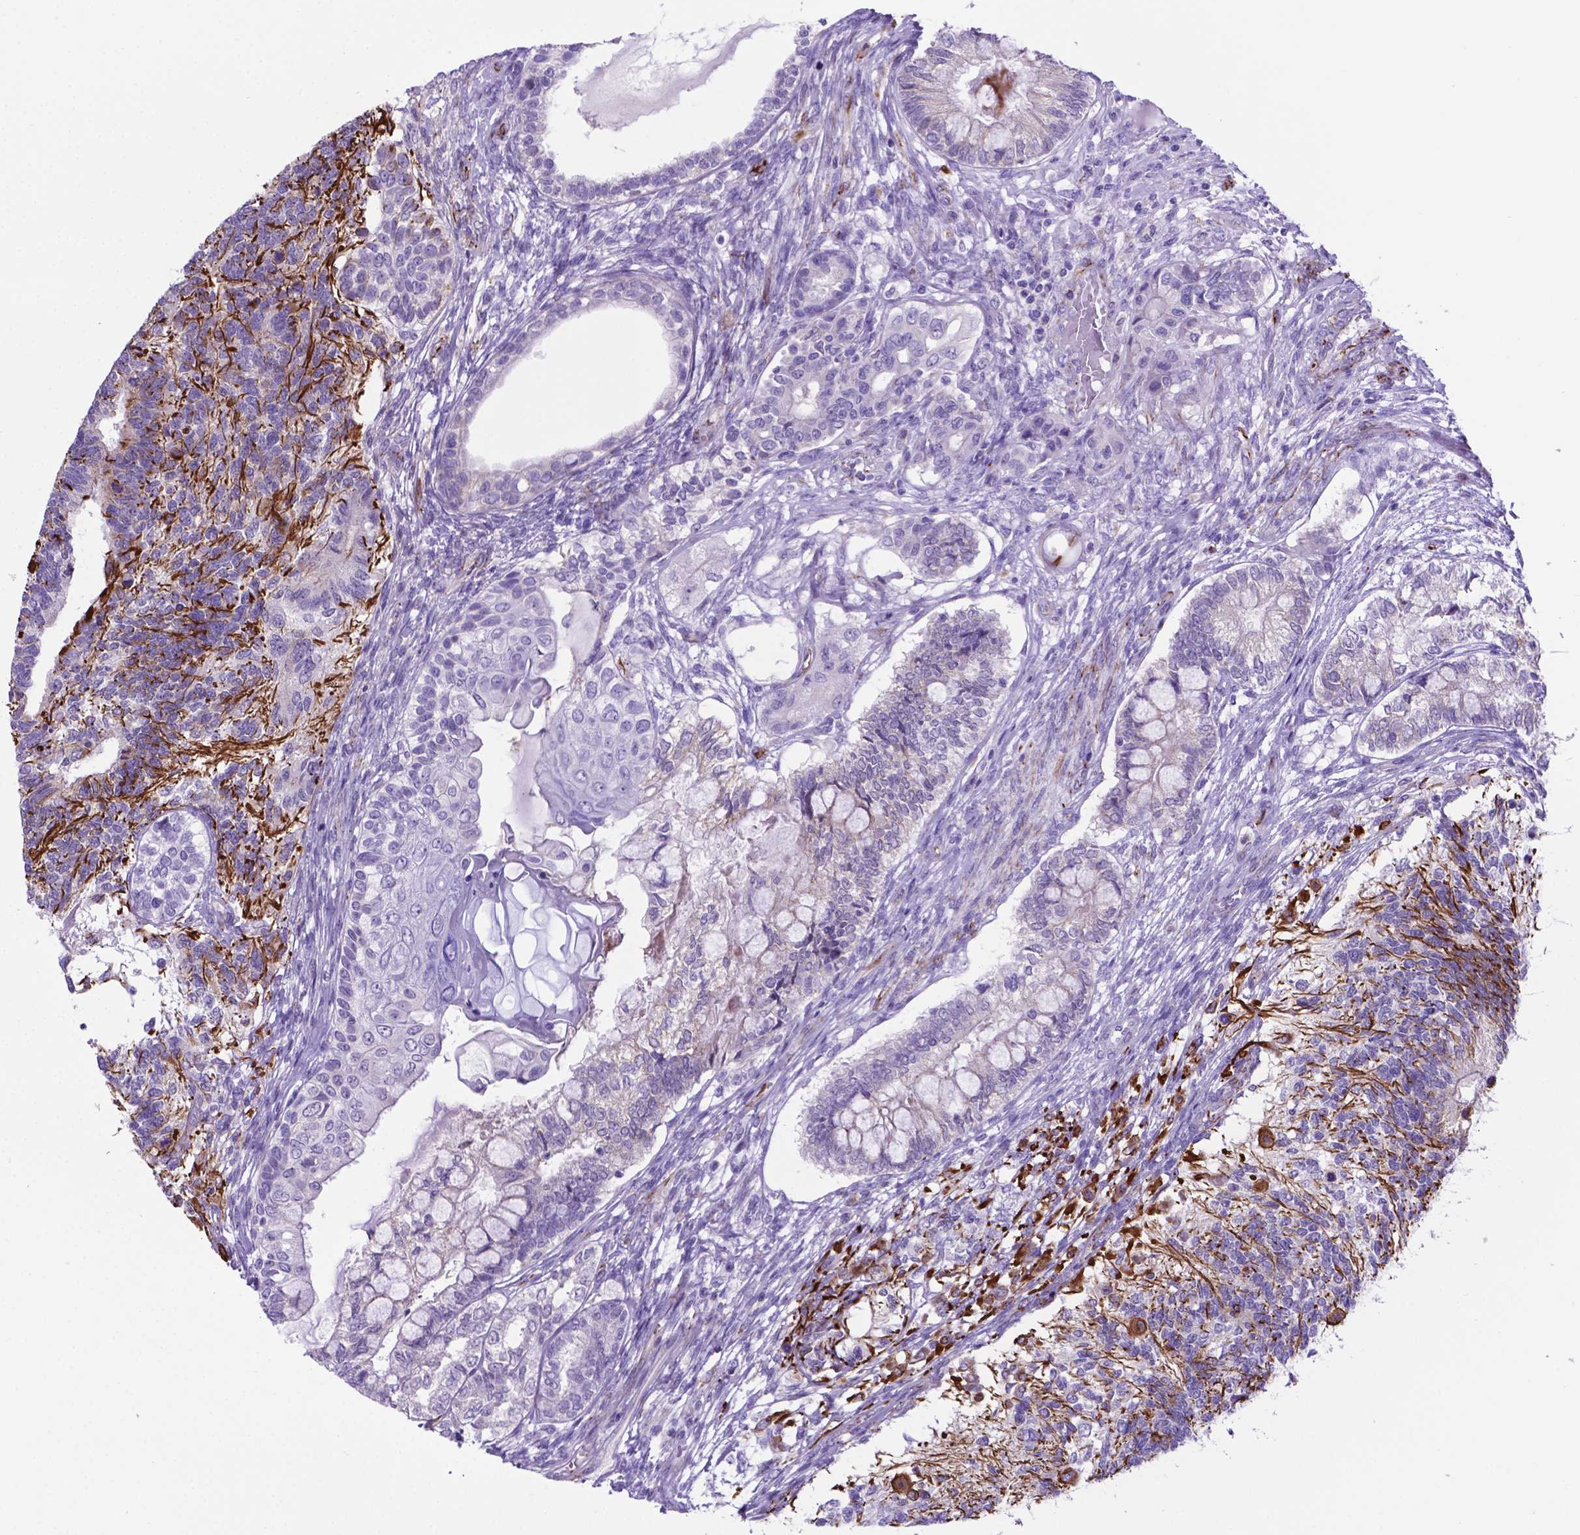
{"staining": {"intensity": "negative", "quantity": "none", "location": "none"}, "tissue": "testis cancer", "cell_type": "Tumor cells", "image_type": "cancer", "snomed": [{"axis": "morphology", "description": "Seminoma, NOS"}, {"axis": "morphology", "description": "Carcinoma, Embryonal, NOS"}, {"axis": "topography", "description": "Testis"}], "caption": "Human testis seminoma stained for a protein using immunohistochemistry (IHC) exhibits no positivity in tumor cells.", "gene": "LZTR1", "patient": {"sex": "male", "age": 41}}